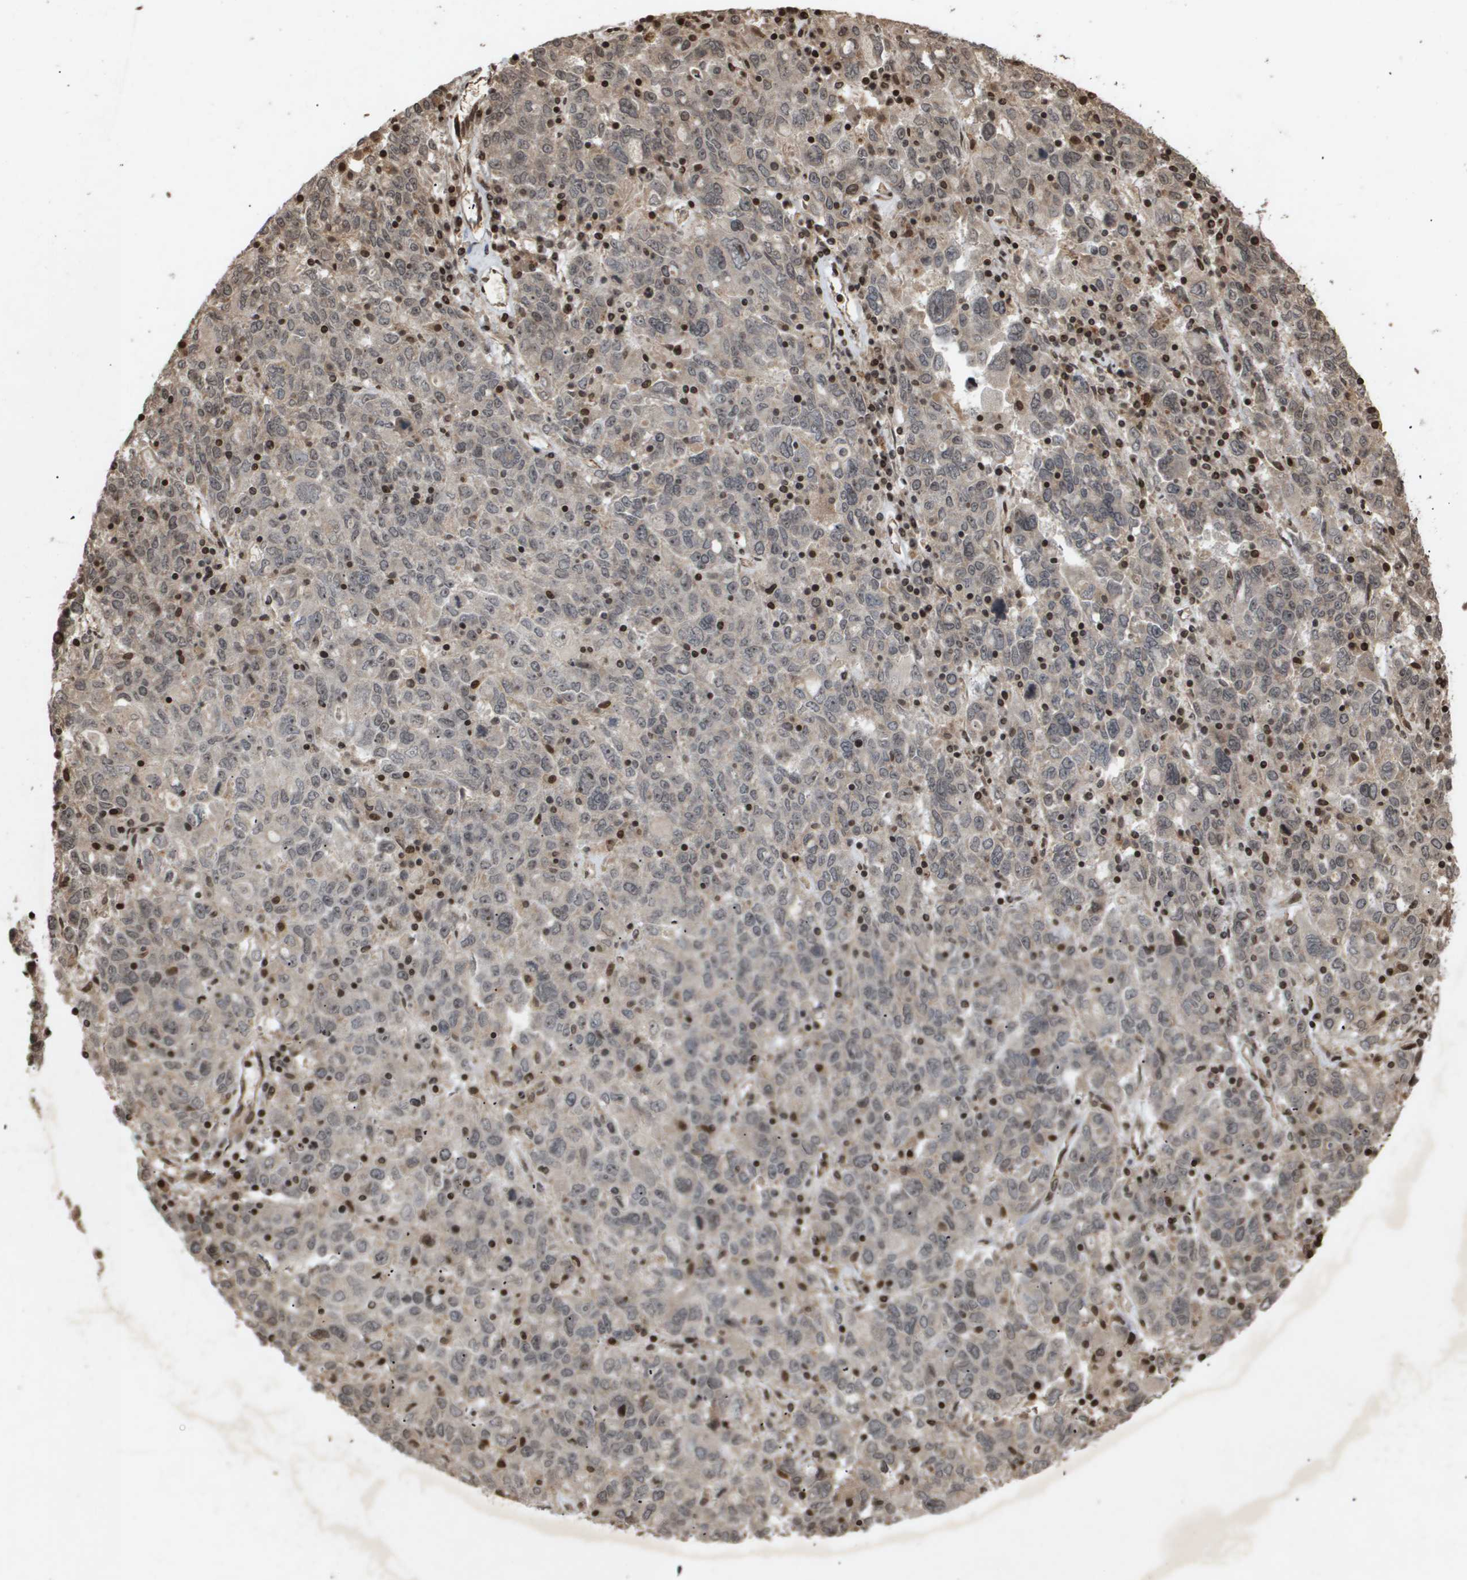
{"staining": {"intensity": "negative", "quantity": "none", "location": "none"}, "tissue": "ovarian cancer", "cell_type": "Tumor cells", "image_type": "cancer", "snomed": [{"axis": "morphology", "description": "Carcinoma, endometroid"}, {"axis": "topography", "description": "Ovary"}], "caption": "Immunohistochemical staining of human ovarian cancer (endometroid carcinoma) shows no significant staining in tumor cells.", "gene": "HSPA6", "patient": {"sex": "female", "age": 62}}